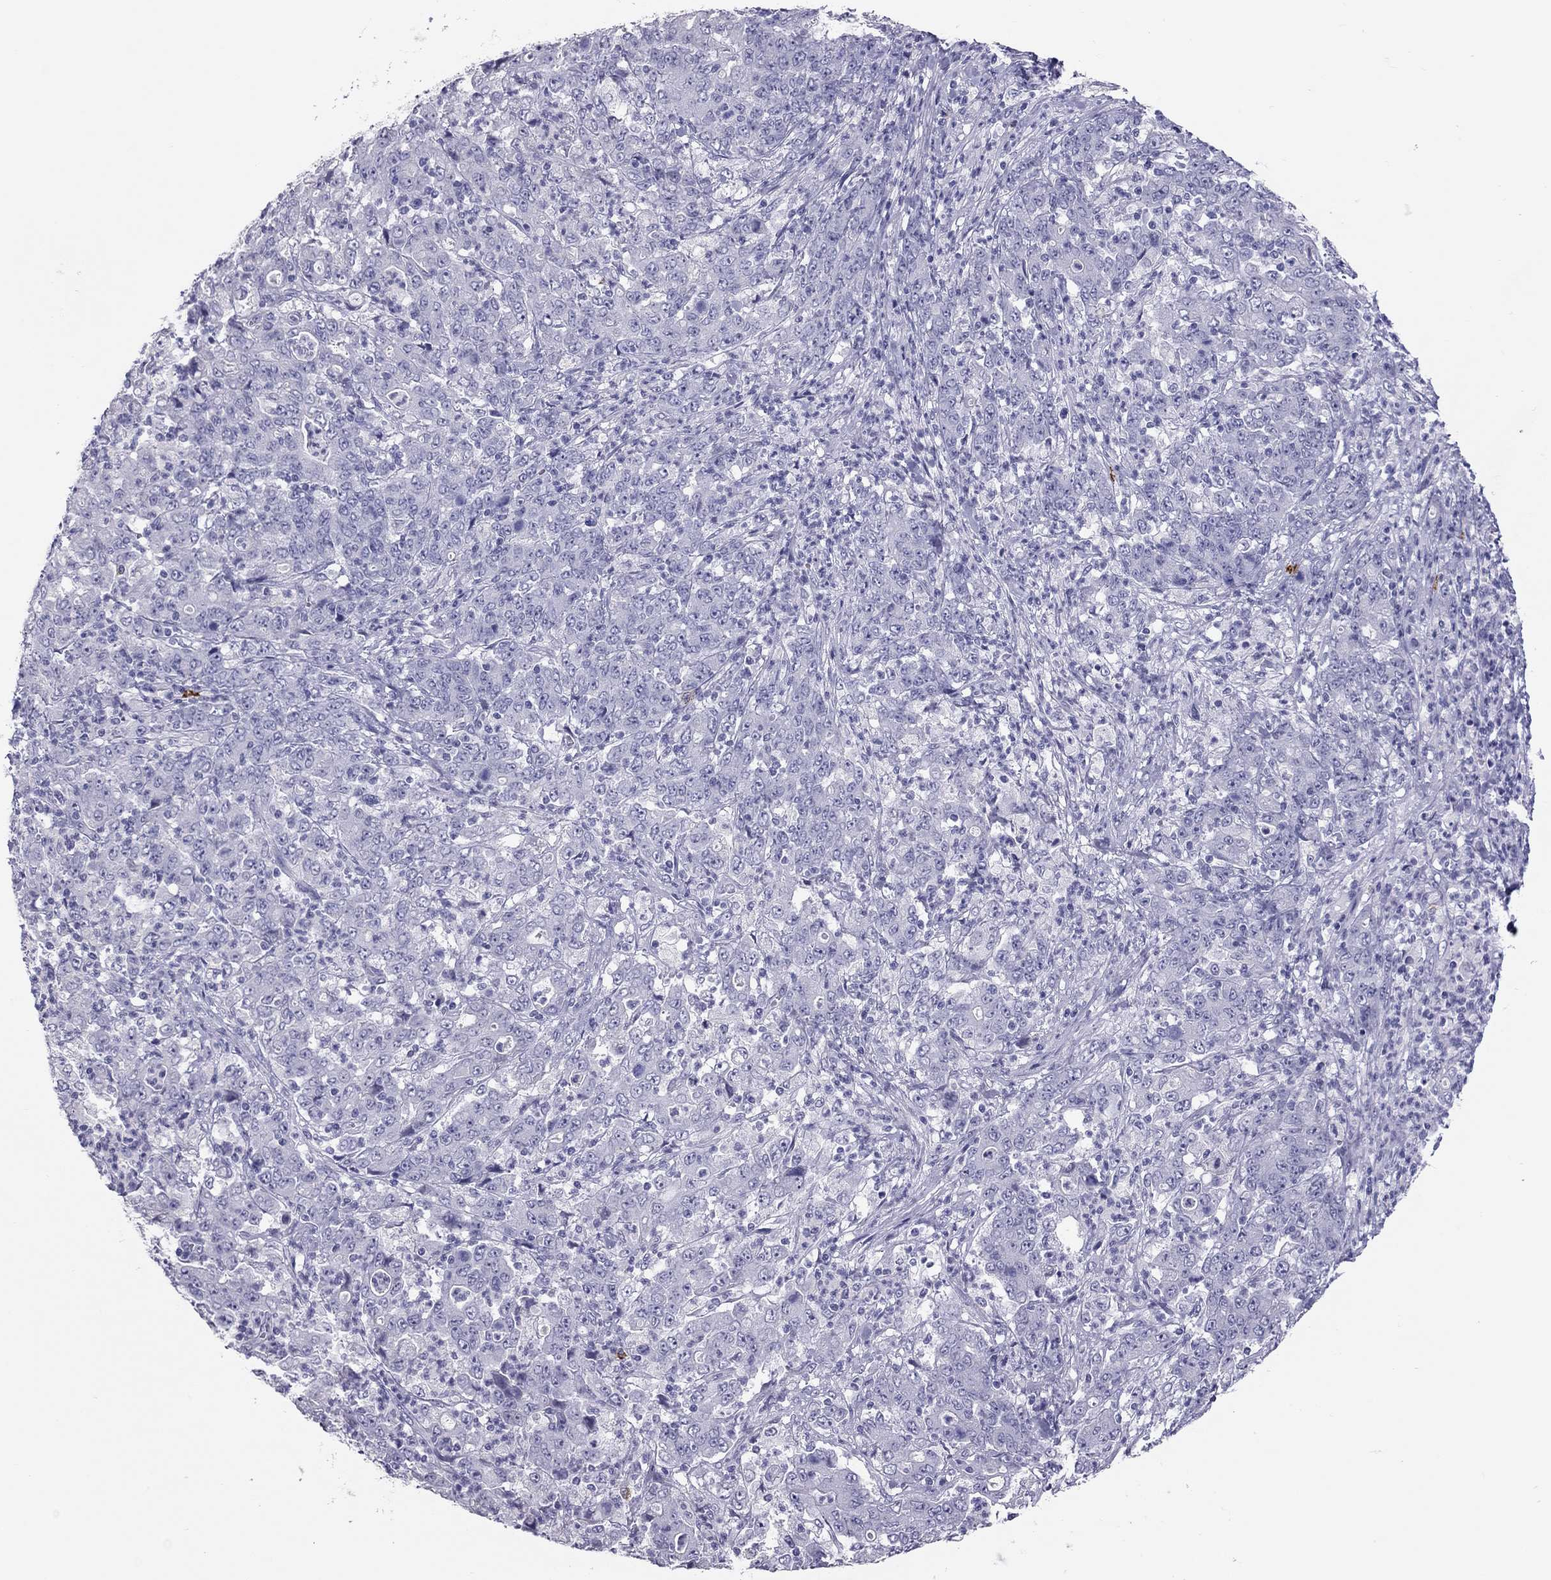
{"staining": {"intensity": "negative", "quantity": "none", "location": "none"}, "tissue": "stomach cancer", "cell_type": "Tumor cells", "image_type": "cancer", "snomed": [{"axis": "morphology", "description": "Adenocarcinoma, NOS"}, {"axis": "topography", "description": "Stomach, lower"}], "caption": "The immunohistochemistry (IHC) histopathology image has no significant expression in tumor cells of adenocarcinoma (stomach) tissue. The staining is performed using DAB brown chromogen with nuclei counter-stained in using hematoxylin.", "gene": "IL17REL", "patient": {"sex": "female", "age": 71}}